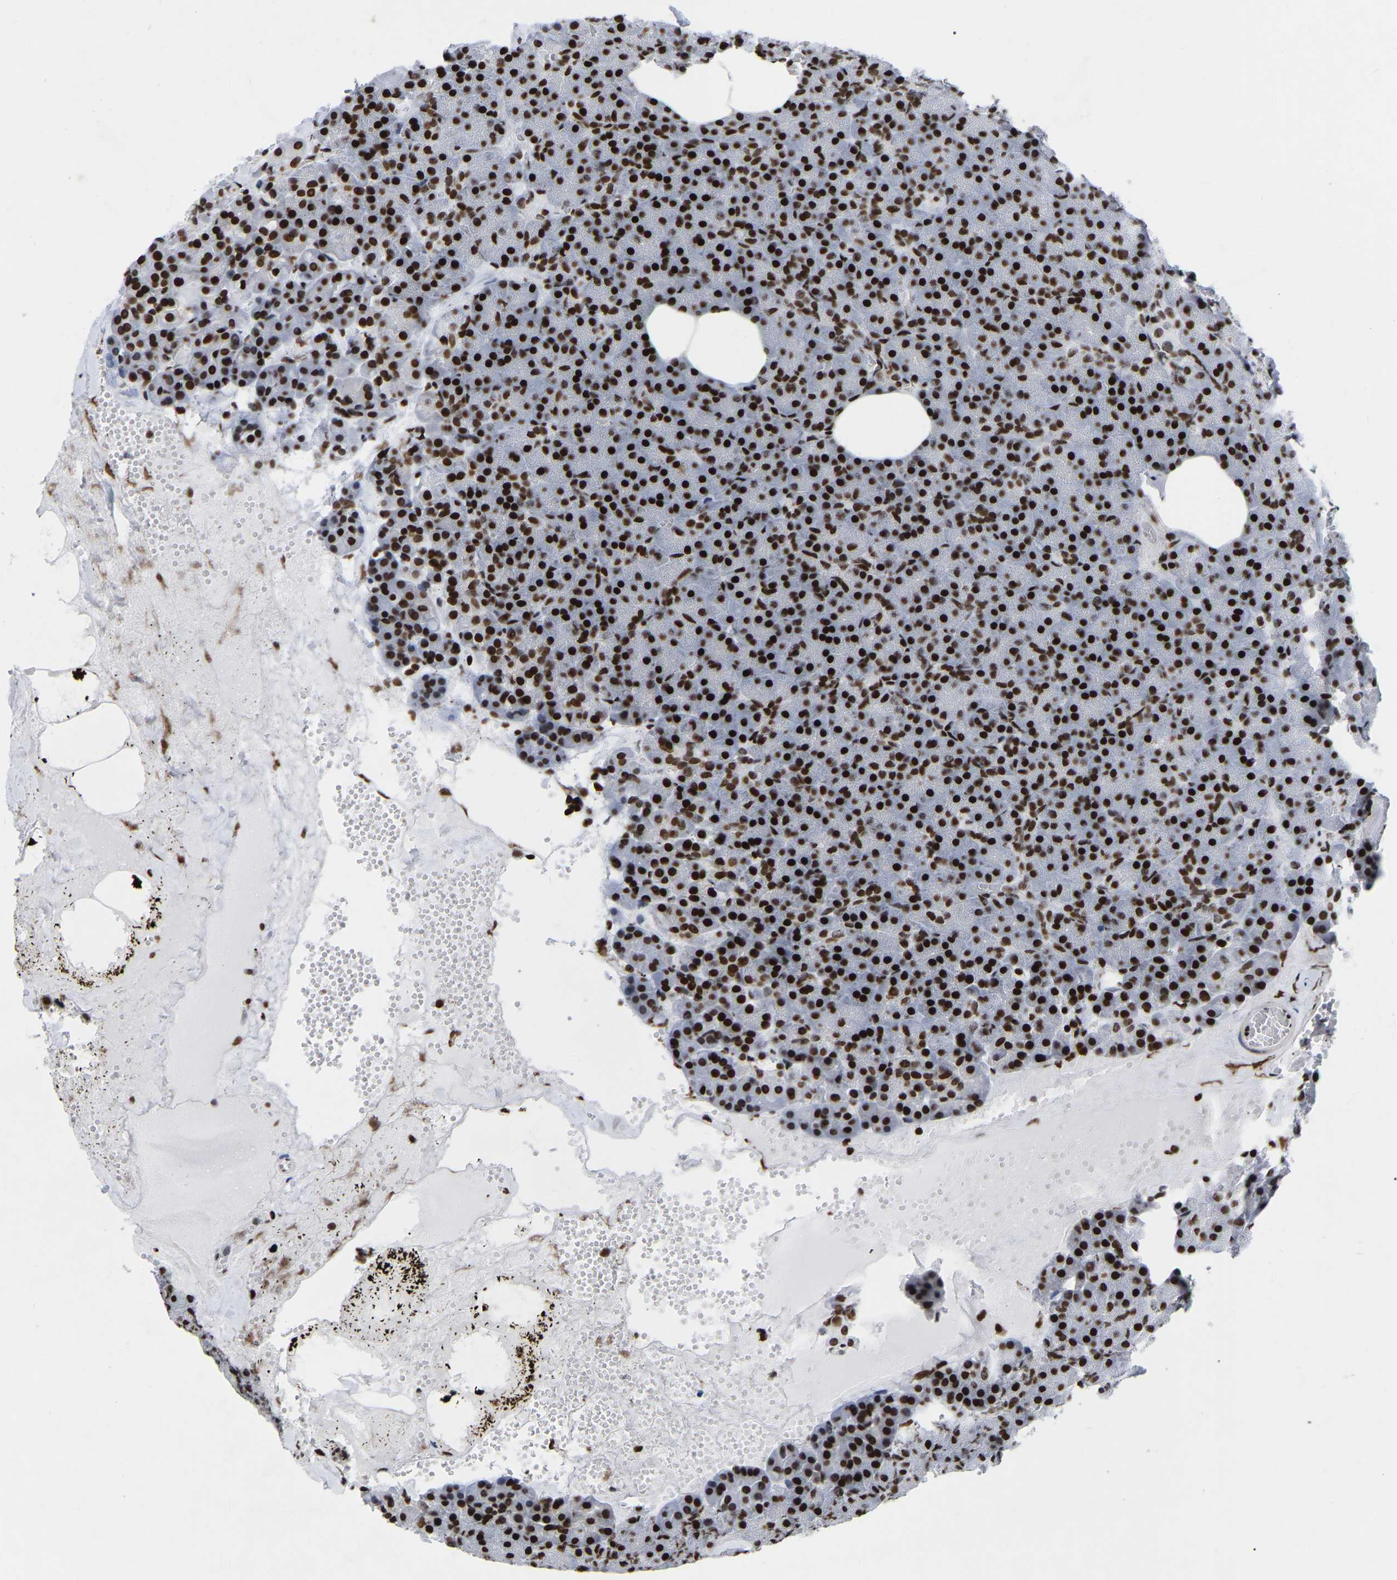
{"staining": {"intensity": "strong", "quantity": ">75%", "location": "nuclear"}, "tissue": "pancreas", "cell_type": "Exocrine glandular cells", "image_type": "normal", "snomed": [{"axis": "morphology", "description": "Normal tissue, NOS"}, {"axis": "morphology", "description": "Carcinoid, malignant, NOS"}, {"axis": "topography", "description": "Pancreas"}], "caption": "Strong nuclear positivity is appreciated in approximately >75% of exocrine glandular cells in normal pancreas. (DAB = brown stain, brightfield microscopy at high magnification).", "gene": "PRCC", "patient": {"sex": "female", "age": 35}}